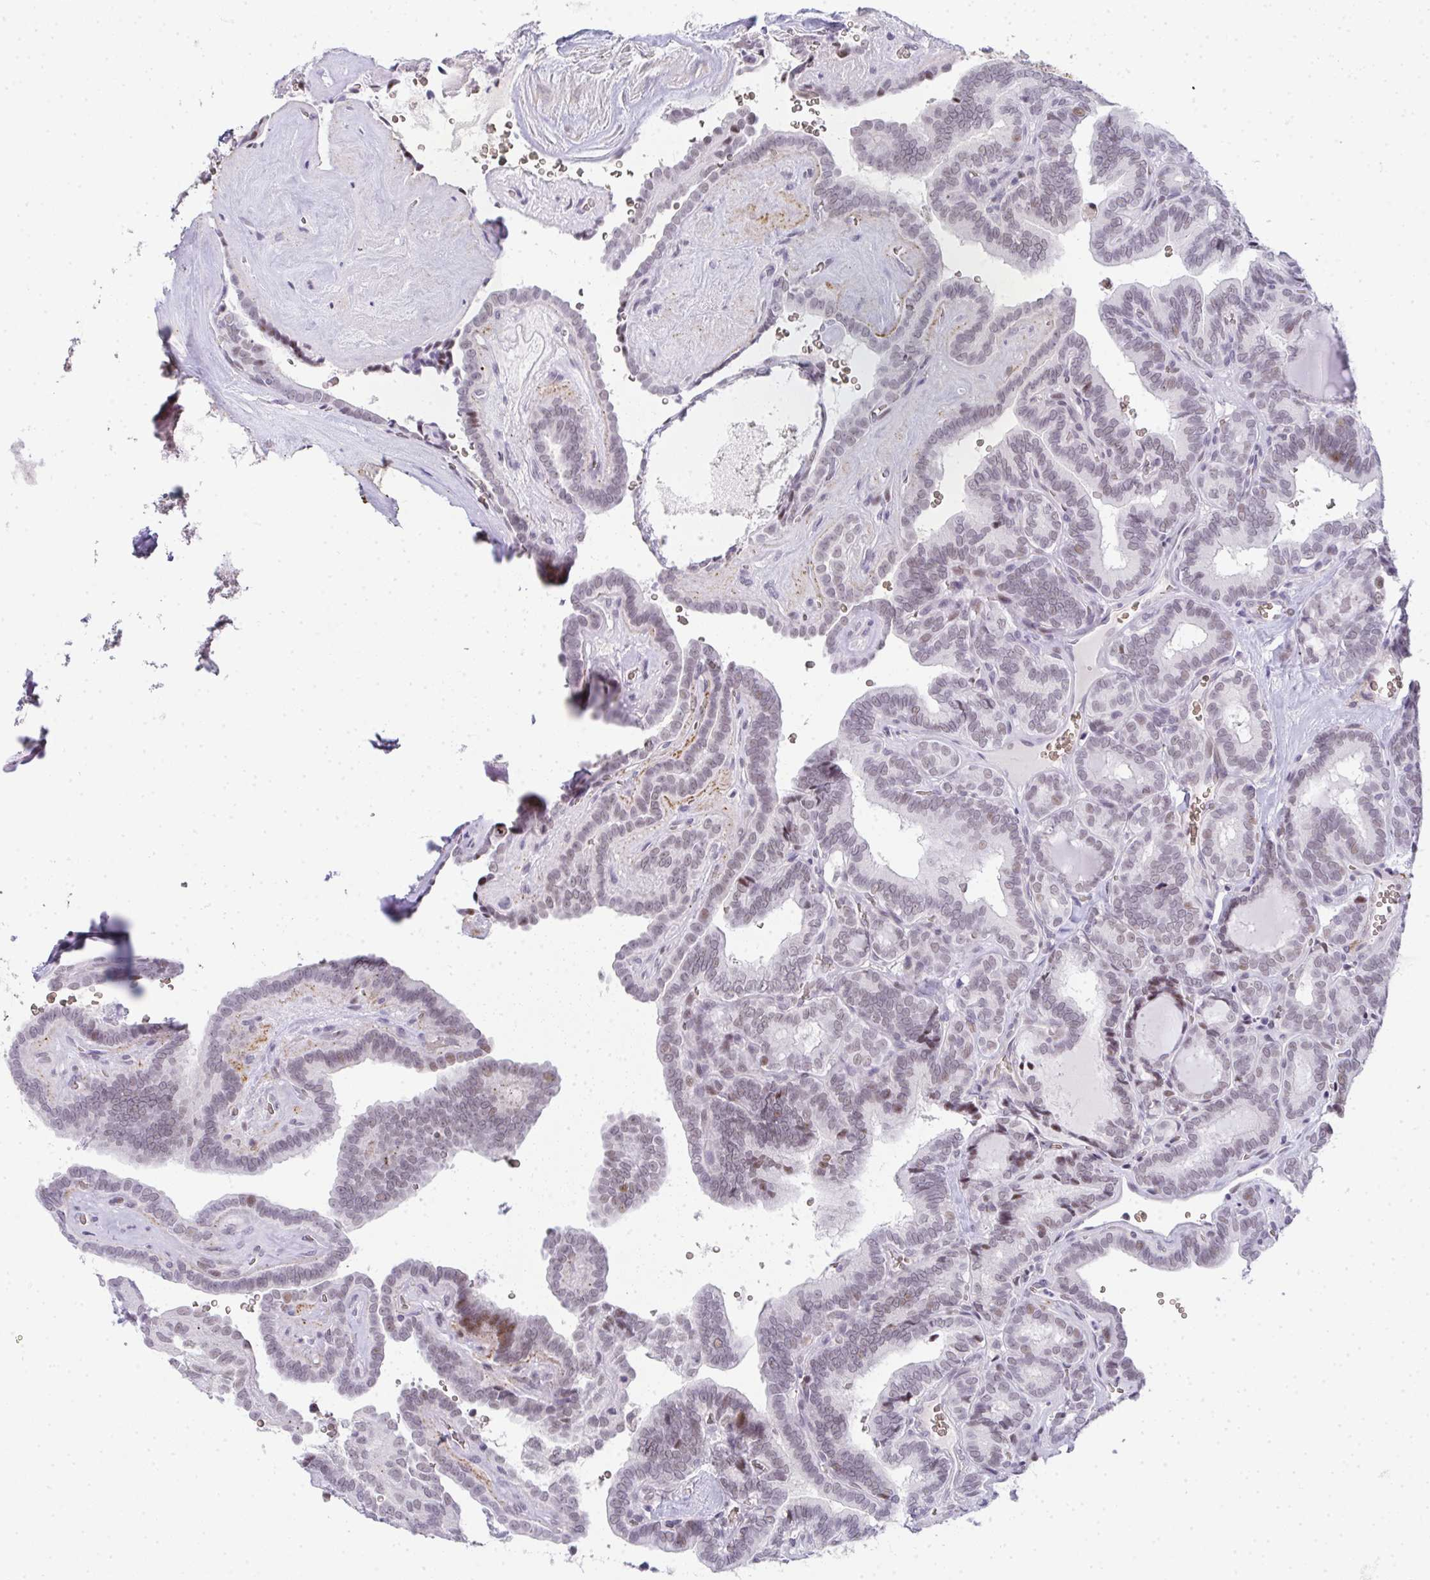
{"staining": {"intensity": "weak", "quantity": "<25%", "location": "nuclear"}, "tissue": "thyroid cancer", "cell_type": "Tumor cells", "image_type": "cancer", "snomed": [{"axis": "morphology", "description": "Papillary adenocarcinoma, NOS"}, {"axis": "topography", "description": "Thyroid gland"}], "caption": "High magnification brightfield microscopy of thyroid papillary adenocarcinoma stained with DAB (3,3'-diaminobenzidine) (brown) and counterstained with hematoxylin (blue): tumor cells show no significant positivity.", "gene": "TNMD", "patient": {"sex": "female", "age": 21}}